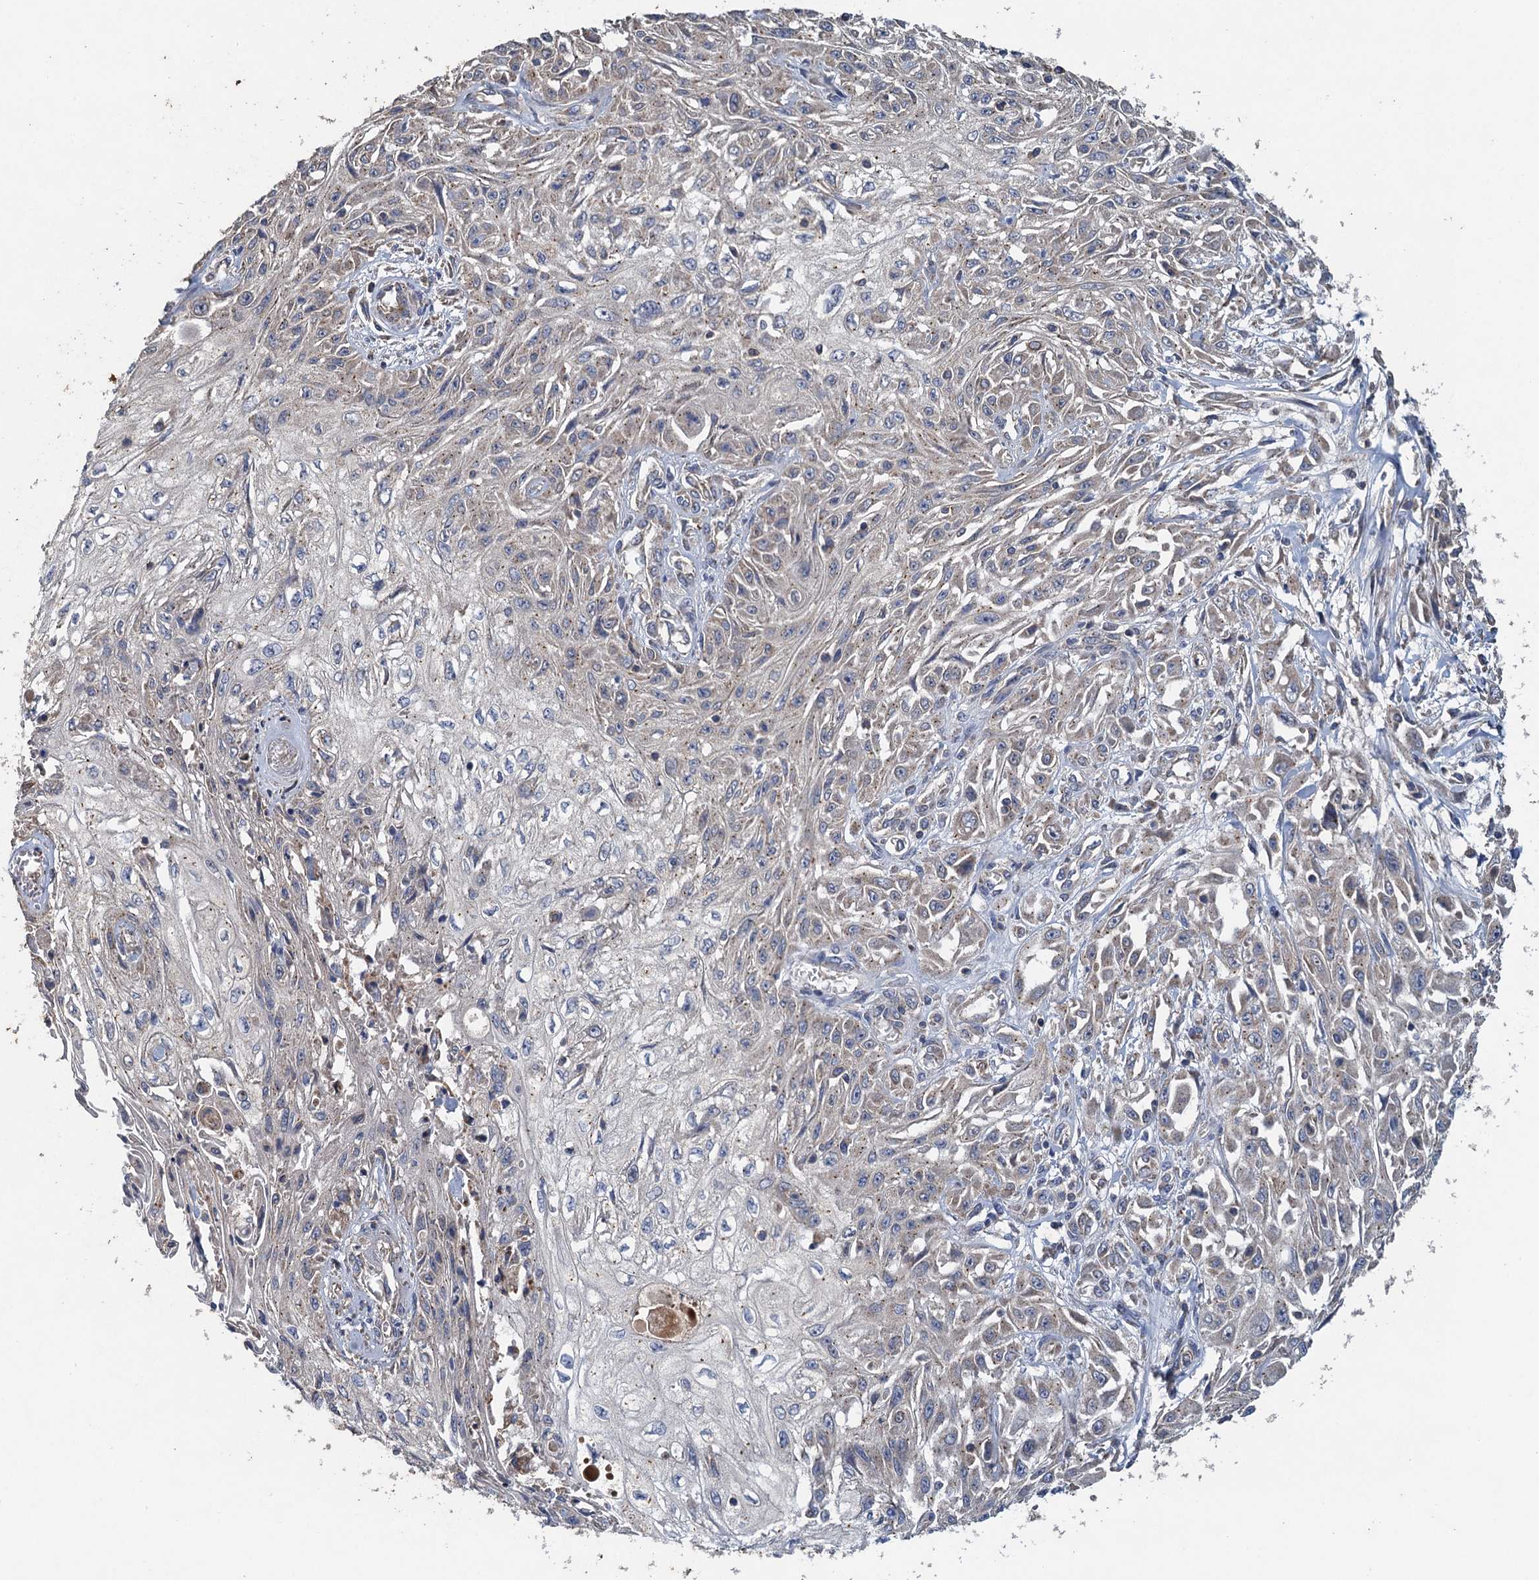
{"staining": {"intensity": "weak", "quantity": "<25%", "location": "cytoplasmic/membranous"}, "tissue": "skin cancer", "cell_type": "Tumor cells", "image_type": "cancer", "snomed": [{"axis": "morphology", "description": "Squamous cell carcinoma, NOS"}, {"axis": "morphology", "description": "Squamous cell carcinoma, metastatic, NOS"}, {"axis": "topography", "description": "Skin"}, {"axis": "topography", "description": "Lymph node"}], "caption": "An IHC image of skin metastatic squamous cell carcinoma is shown. There is no staining in tumor cells of skin metastatic squamous cell carcinoma. (DAB immunohistochemistry visualized using brightfield microscopy, high magnification).", "gene": "BCS1L", "patient": {"sex": "male", "age": 75}}